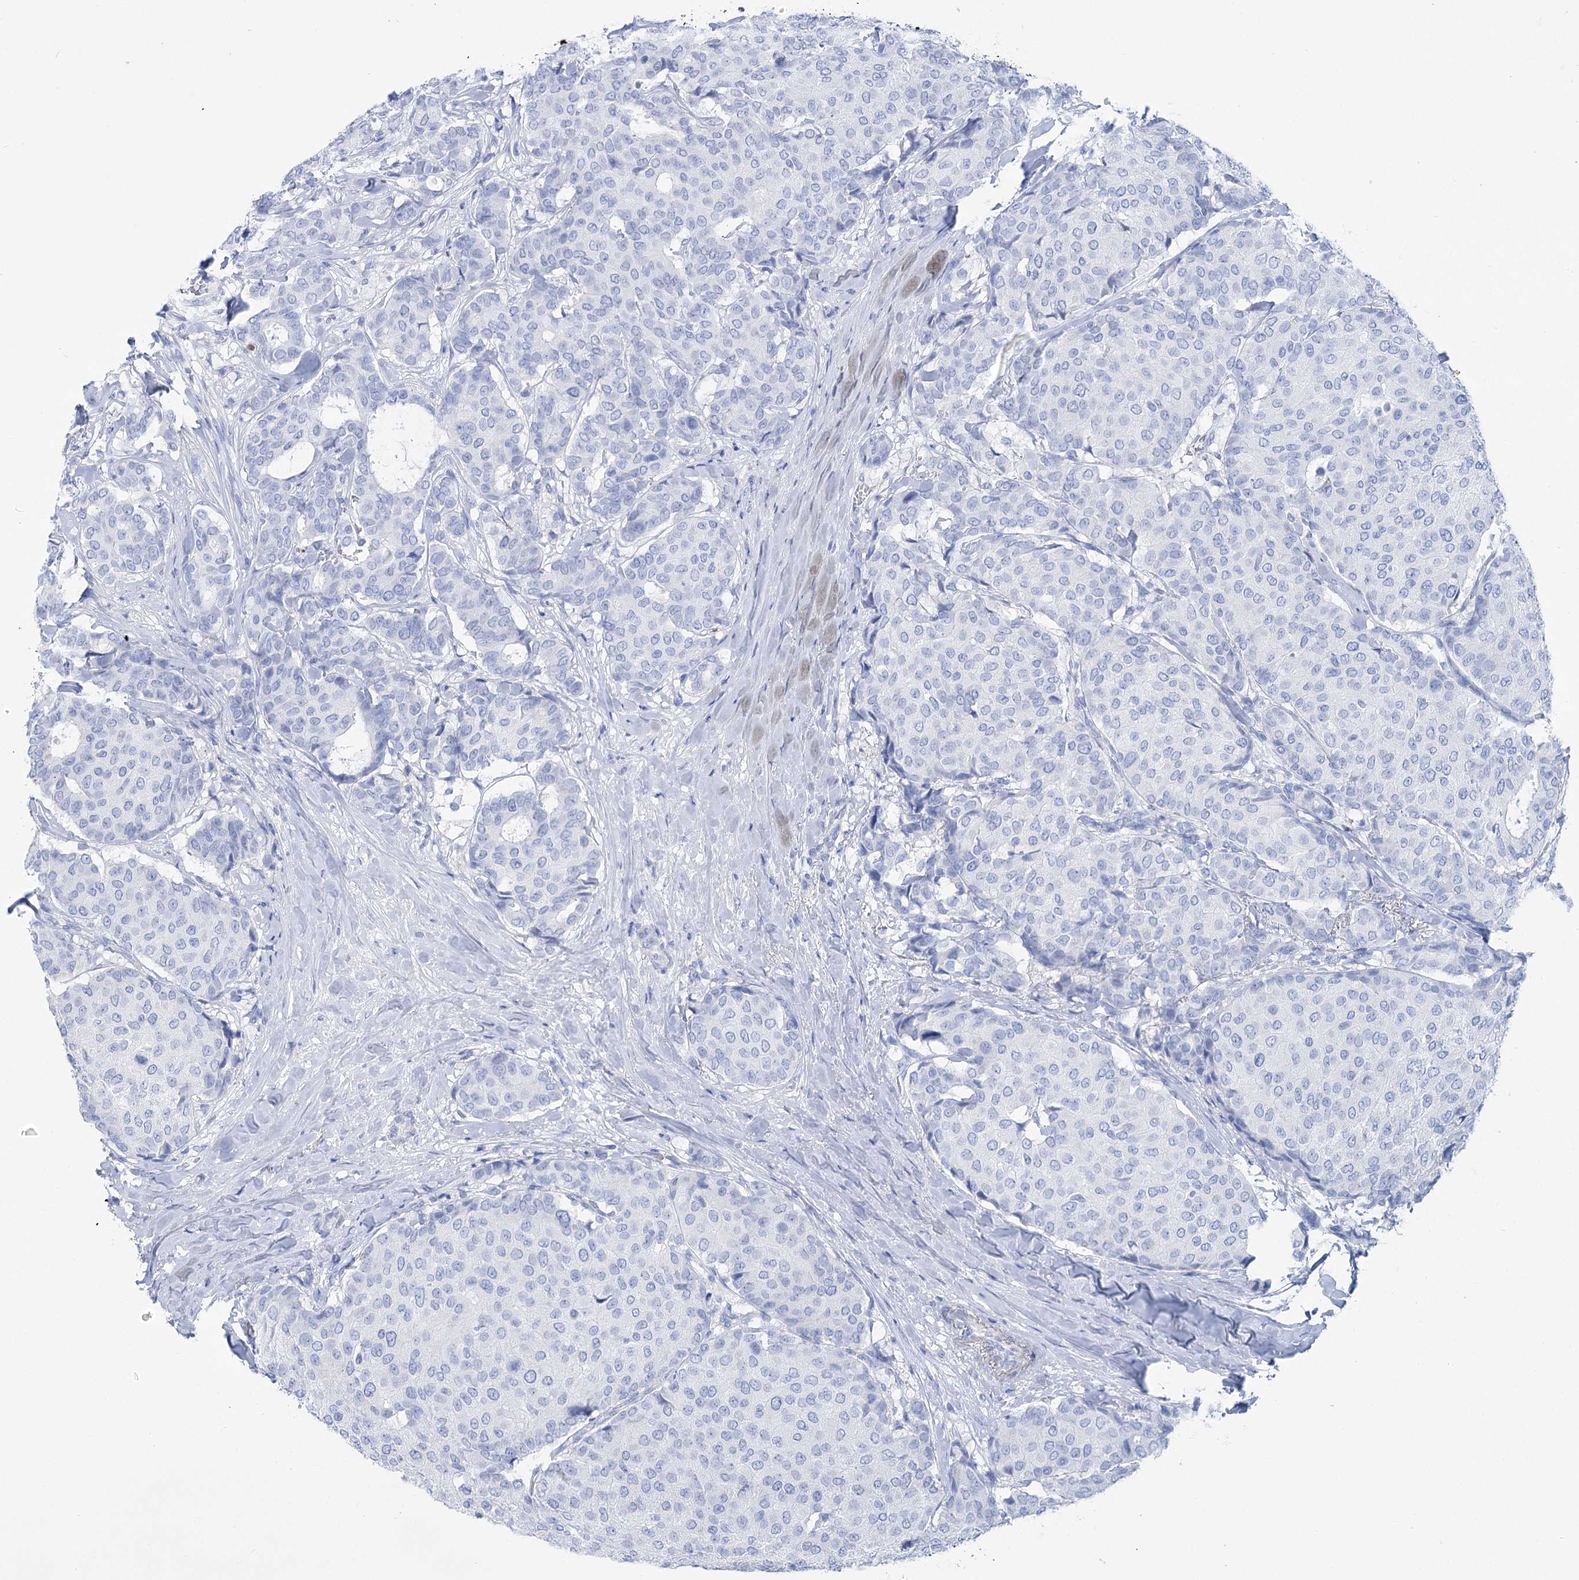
{"staining": {"intensity": "negative", "quantity": "none", "location": "none"}, "tissue": "breast cancer", "cell_type": "Tumor cells", "image_type": "cancer", "snomed": [{"axis": "morphology", "description": "Duct carcinoma"}, {"axis": "topography", "description": "Breast"}], "caption": "A high-resolution image shows immunohistochemistry staining of breast cancer (invasive ductal carcinoma), which shows no significant positivity in tumor cells. (IHC, brightfield microscopy, high magnification).", "gene": "PCDHA1", "patient": {"sex": "female", "age": 75}}